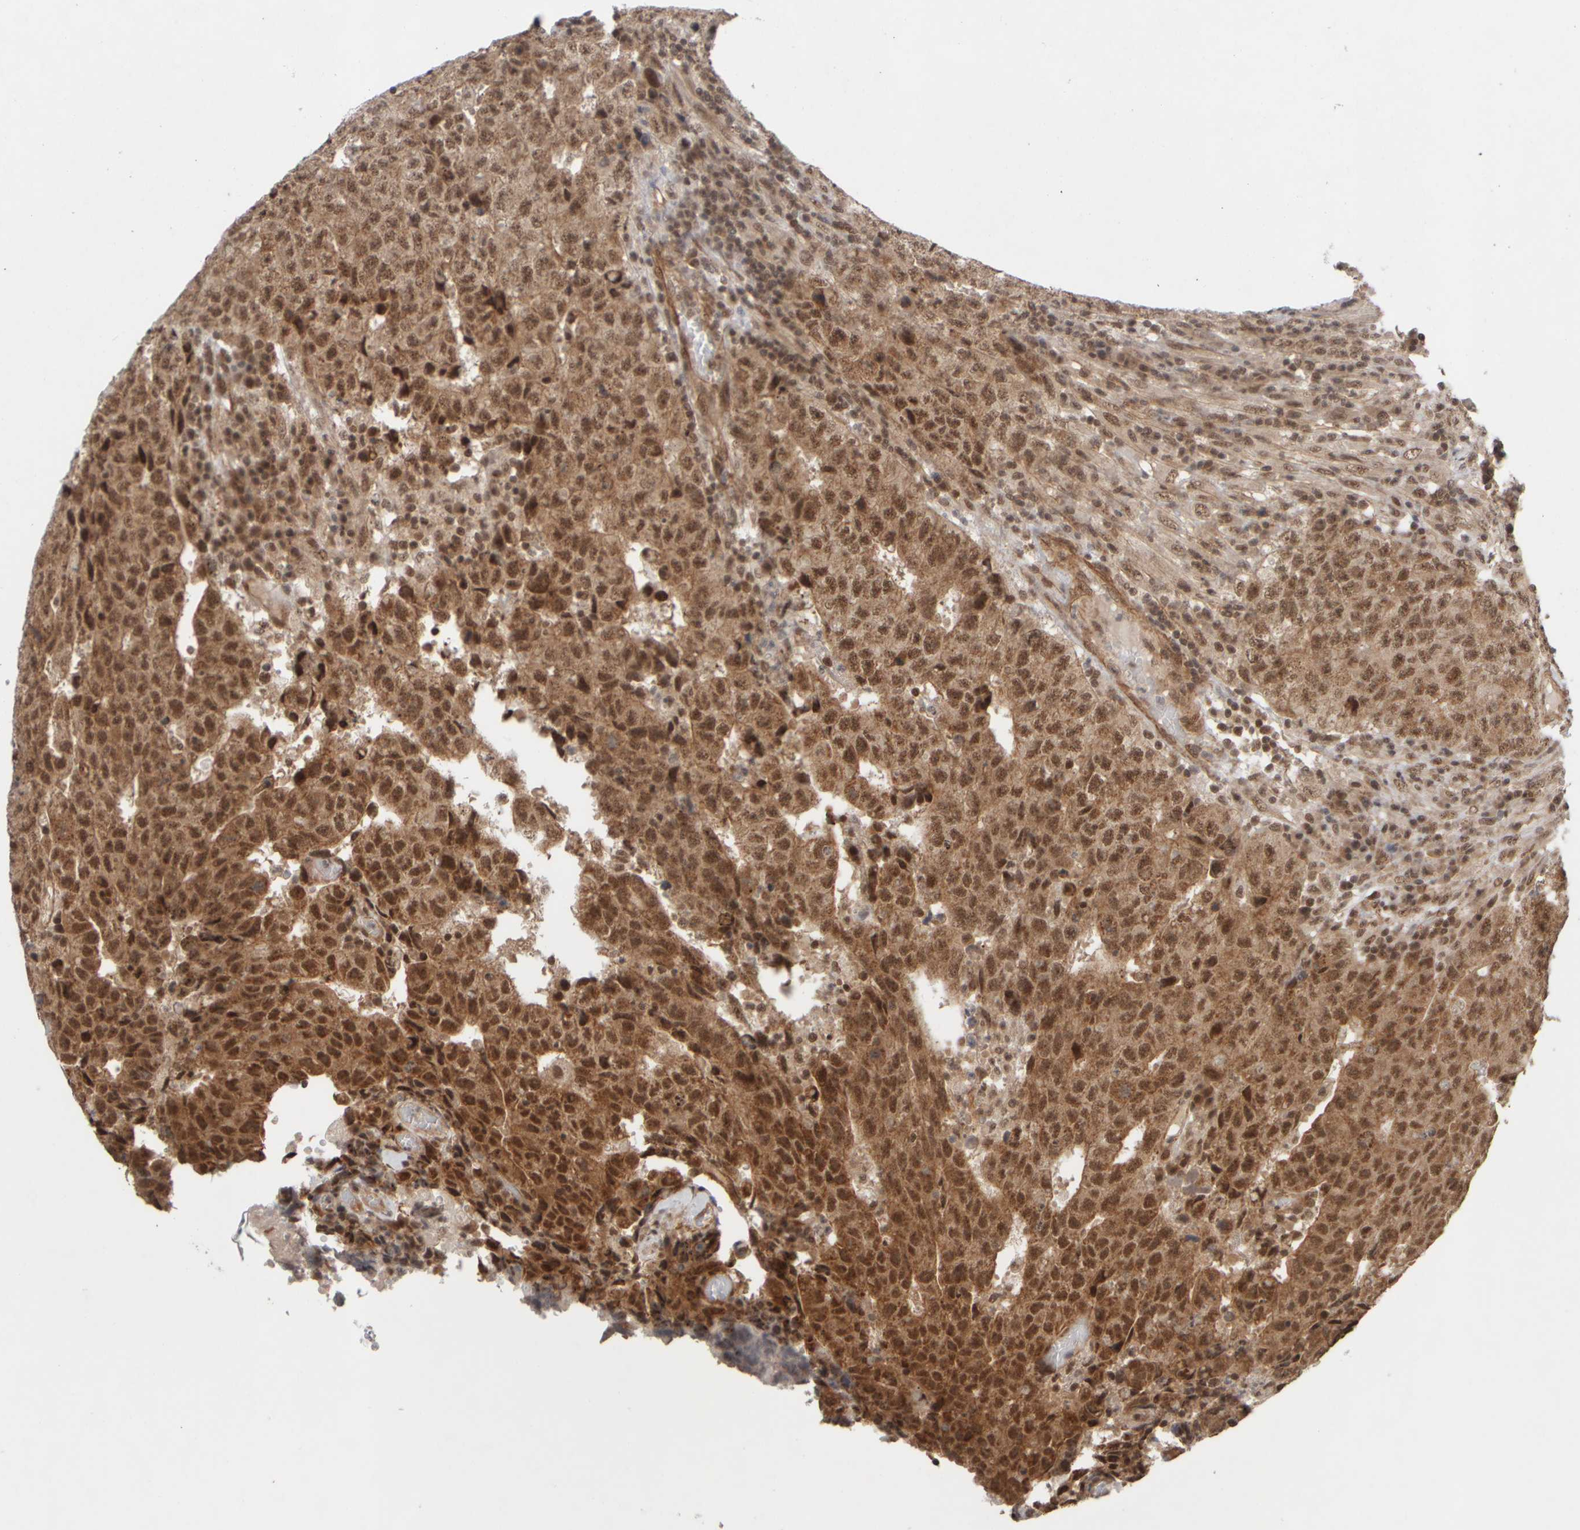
{"staining": {"intensity": "moderate", "quantity": ">75%", "location": "cytoplasmic/membranous,nuclear"}, "tissue": "testis cancer", "cell_type": "Tumor cells", "image_type": "cancer", "snomed": [{"axis": "morphology", "description": "Necrosis, NOS"}, {"axis": "morphology", "description": "Carcinoma, Embryonal, NOS"}, {"axis": "topography", "description": "Testis"}], "caption": "IHC (DAB) staining of testis embryonal carcinoma demonstrates moderate cytoplasmic/membranous and nuclear protein expression in about >75% of tumor cells. The staining was performed using DAB (3,3'-diaminobenzidine) to visualize the protein expression in brown, while the nuclei were stained in blue with hematoxylin (Magnification: 20x).", "gene": "SYNRG", "patient": {"sex": "male", "age": 19}}